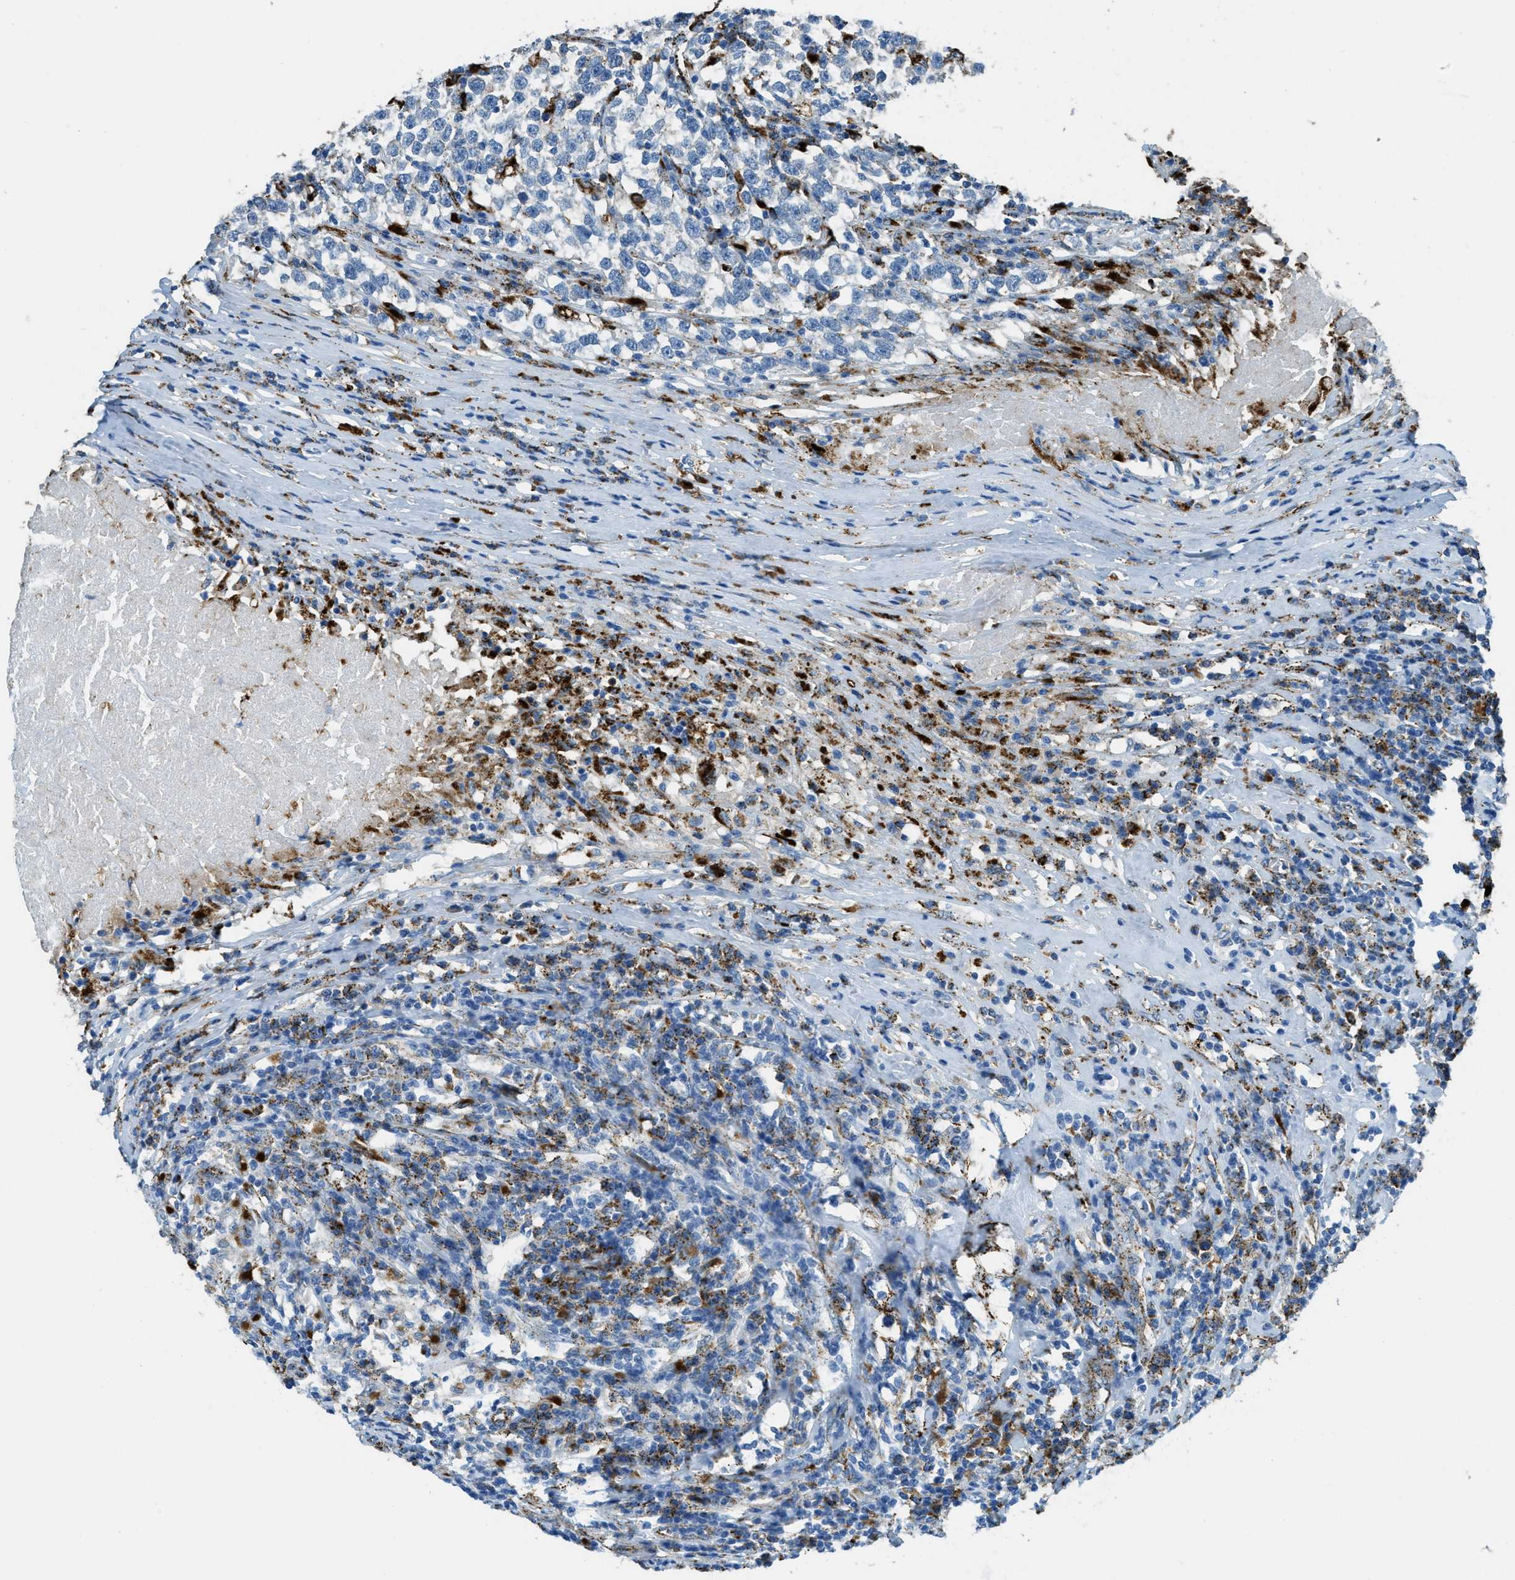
{"staining": {"intensity": "negative", "quantity": "none", "location": "none"}, "tissue": "testis cancer", "cell_type": "Tumor cells", "image_type": "cancer", "snomed": [{"axis": "morphology", "description": "Normal tissue, NOS"}, {"axis": "morphology", "description": "Seminoma, NOS"}, {"axis": "topography", "description": "Testis"}], "caption": "Immunohistochemistry of human testis cancer (seminoma) demonstrates no positivity in tumor cells.", "gene": "SCARB2", "patient": {"sex": "male", "age": 43}}